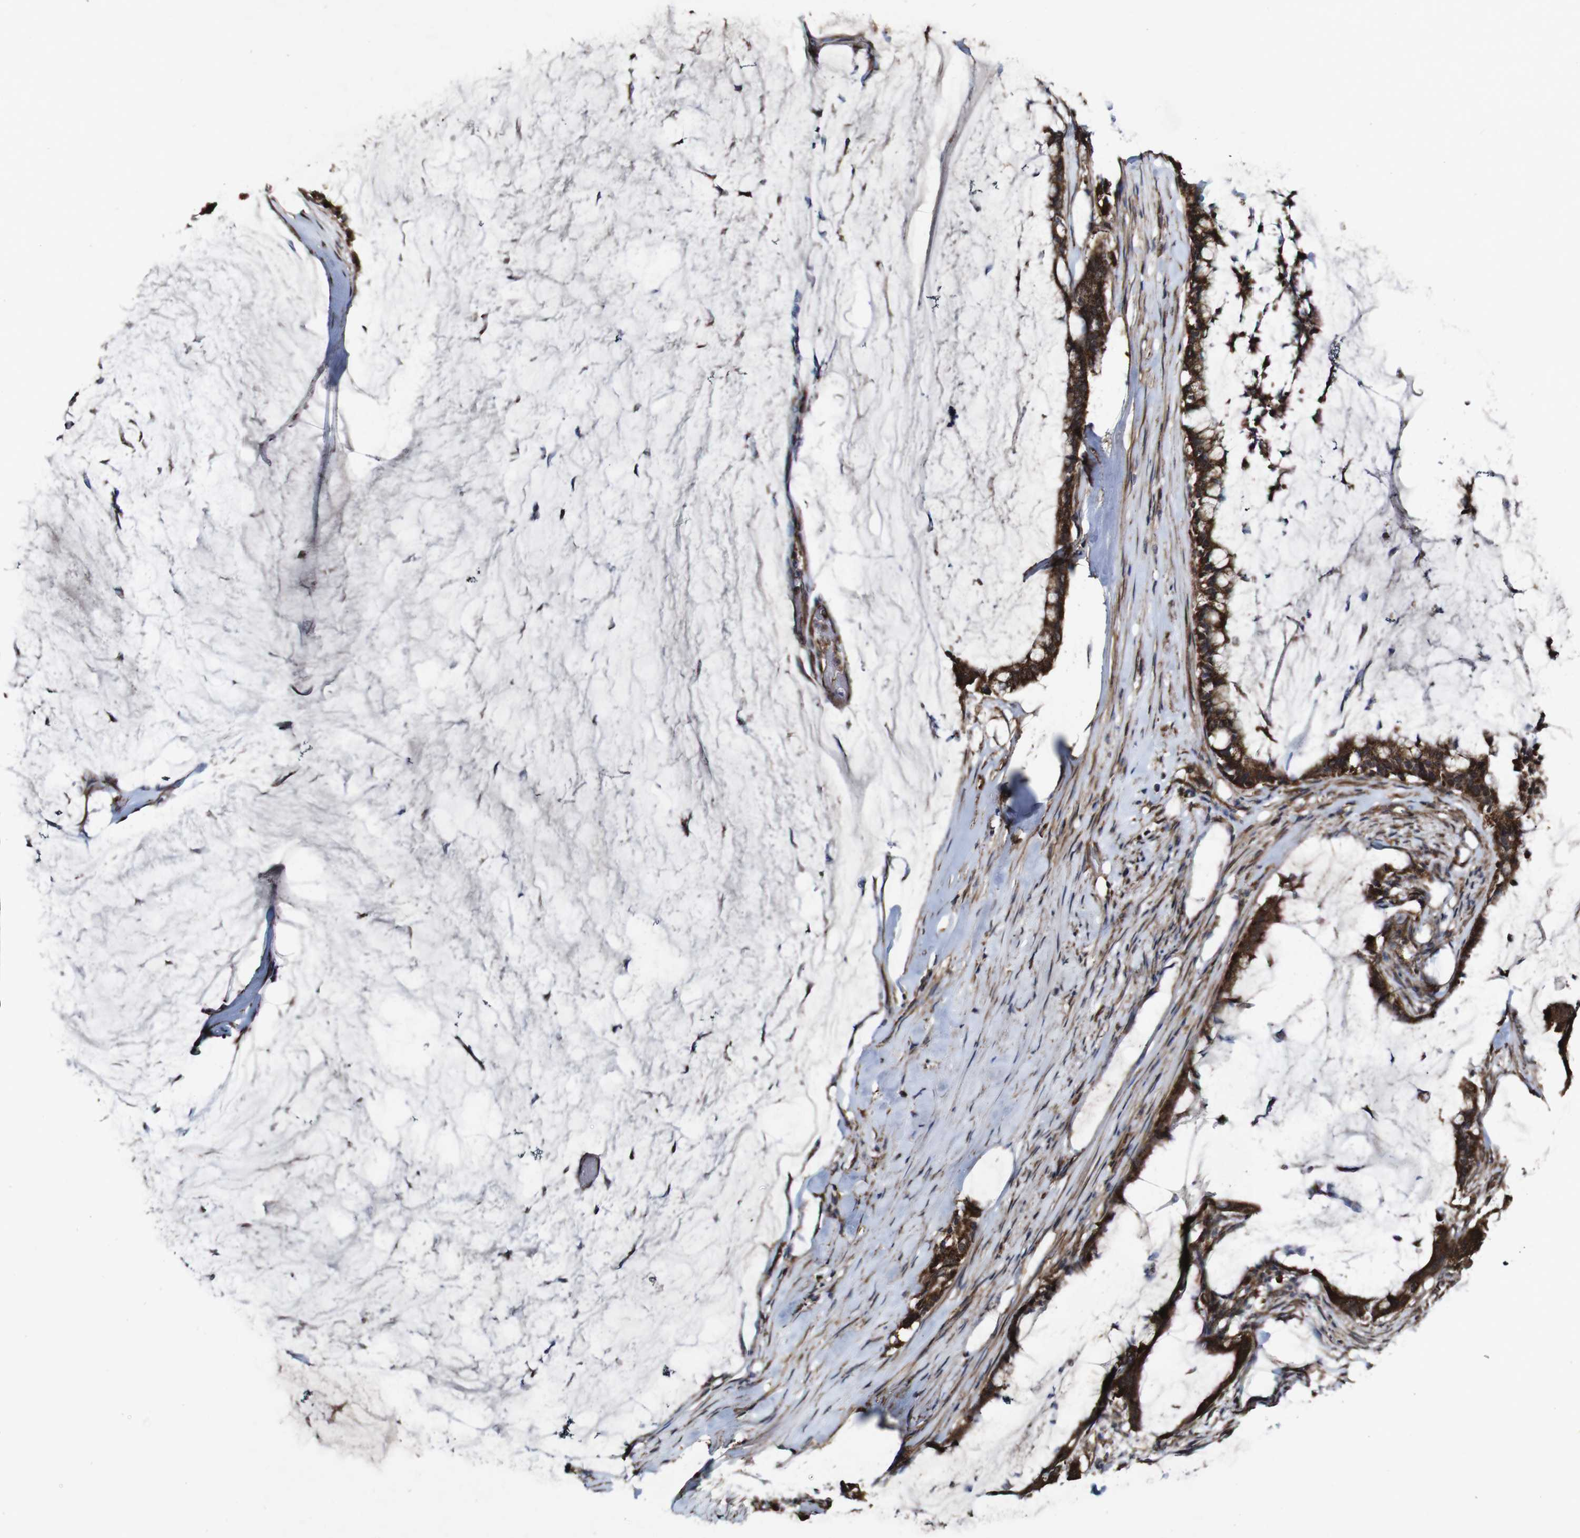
{"staining": {"intensity": "strong", "quantity": ">75%", "location": "cytoplasmic/membranous"}, "tissue": "pancreatic cancer", "cell_type": "Tumor cells", "image_type": "cancer", "snomed": [{"axis": "morphology", "description": "Adenocarcinoma, NOS"}, {"axis": "topography", "description": "Pancreas"}], "caption": "This is a photomicrograph of immunohistochemistry staining of adenocarcinoma (pancreatic), which shows strong positivity in the cytoplasmic/membranous of tumor cells.", "gene": "BTN3A3", "patient": {"sex": "male", "age": 41}}